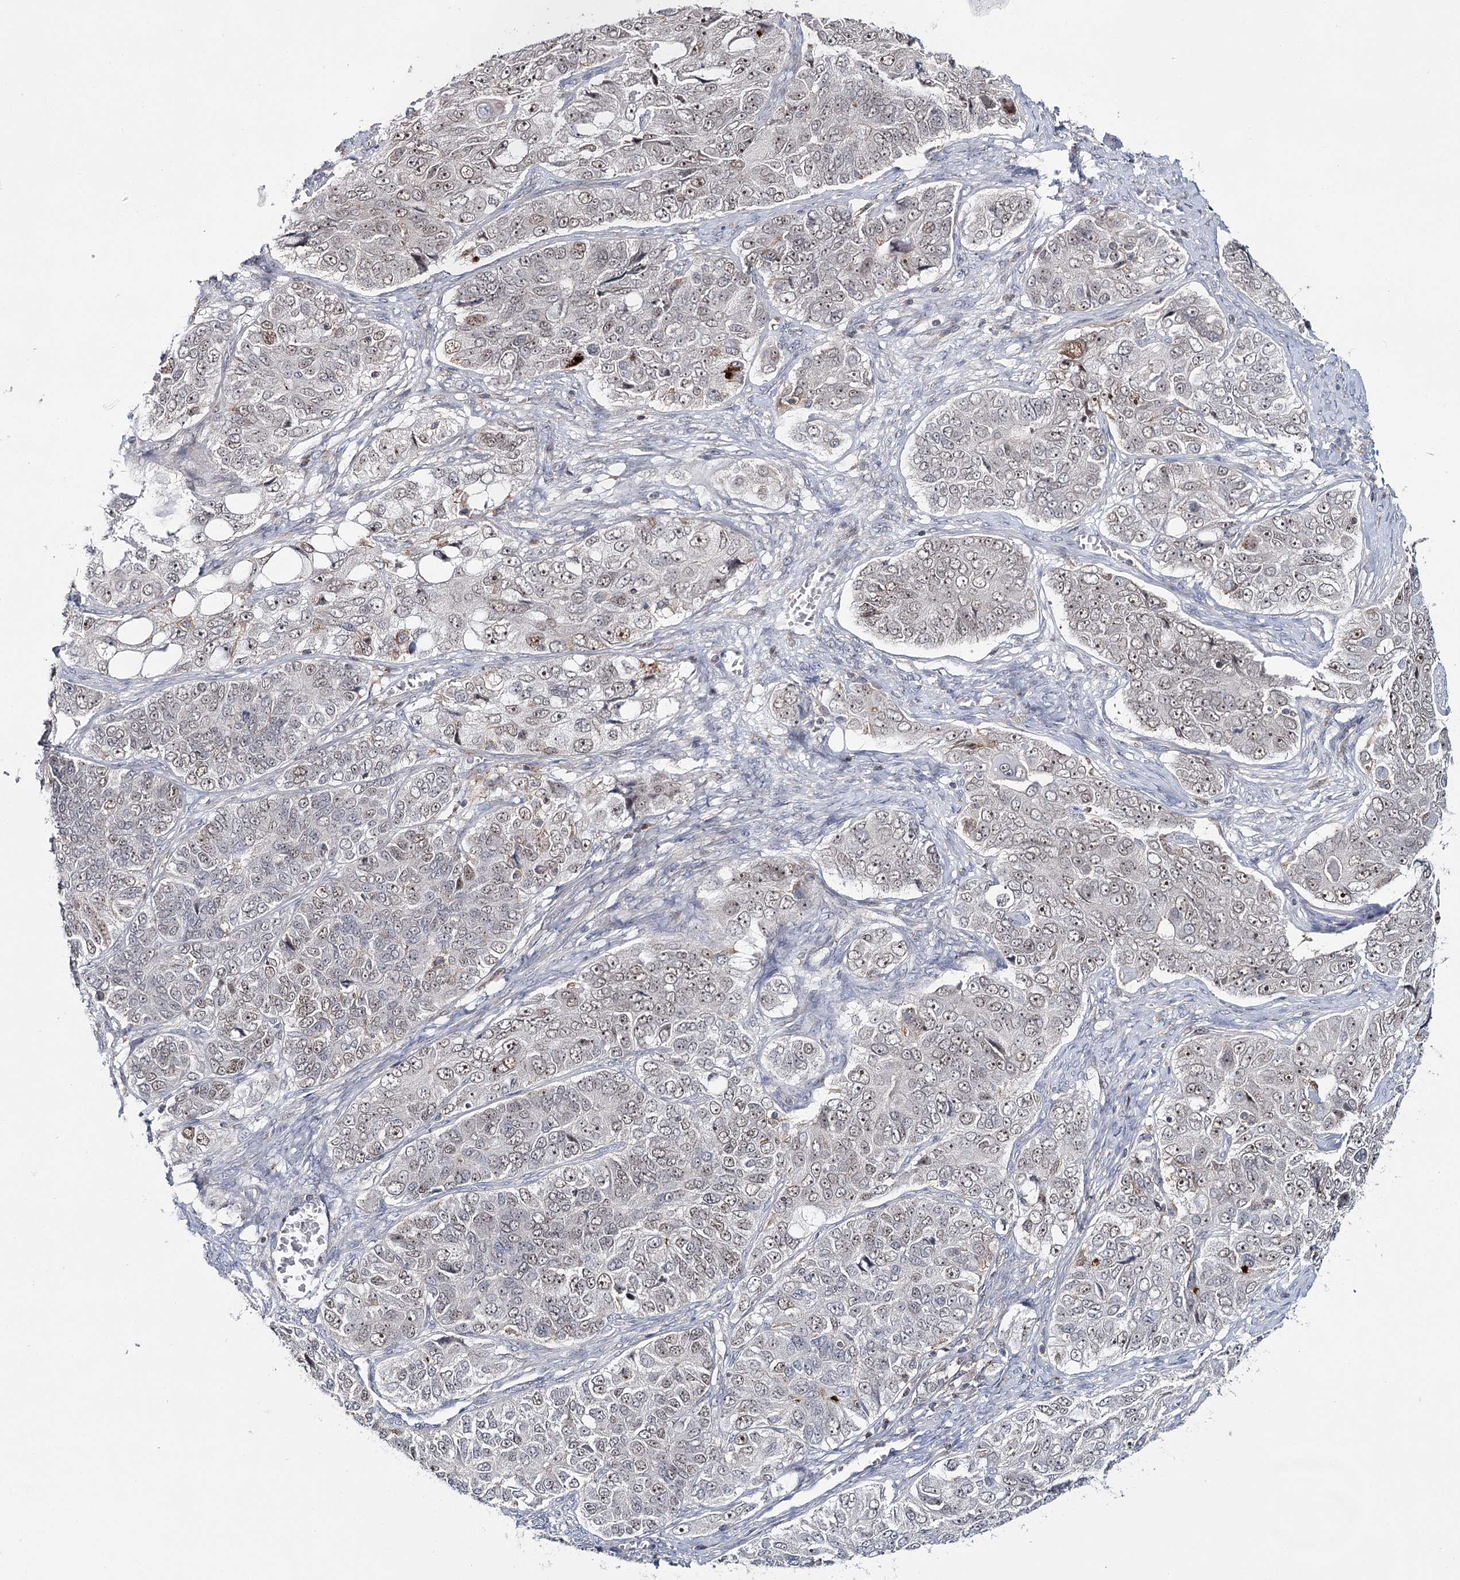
{"staining": {"intensity": "weak", "quantity": "<25%", "location": "nuclear"}, "tissue": "ovarian cancer", "cell_type": "Tumor cells", "image_type": "cancer", "snomed": [{"axis": "morphology", "description": "Carcinoma, endometroid"}, {"axis": "topography", "description": "Ovary"}], "caption": "Ovarian endometroid carcinoma was stained to show a protein in brown. There is no significant expression in tumor cells. (DAB (3,3'-diaminobenzidine) IHC with hematoxylin counter stain).", "gene": "ZC3H8", "patient": {"sex": "female", "age": 51}}